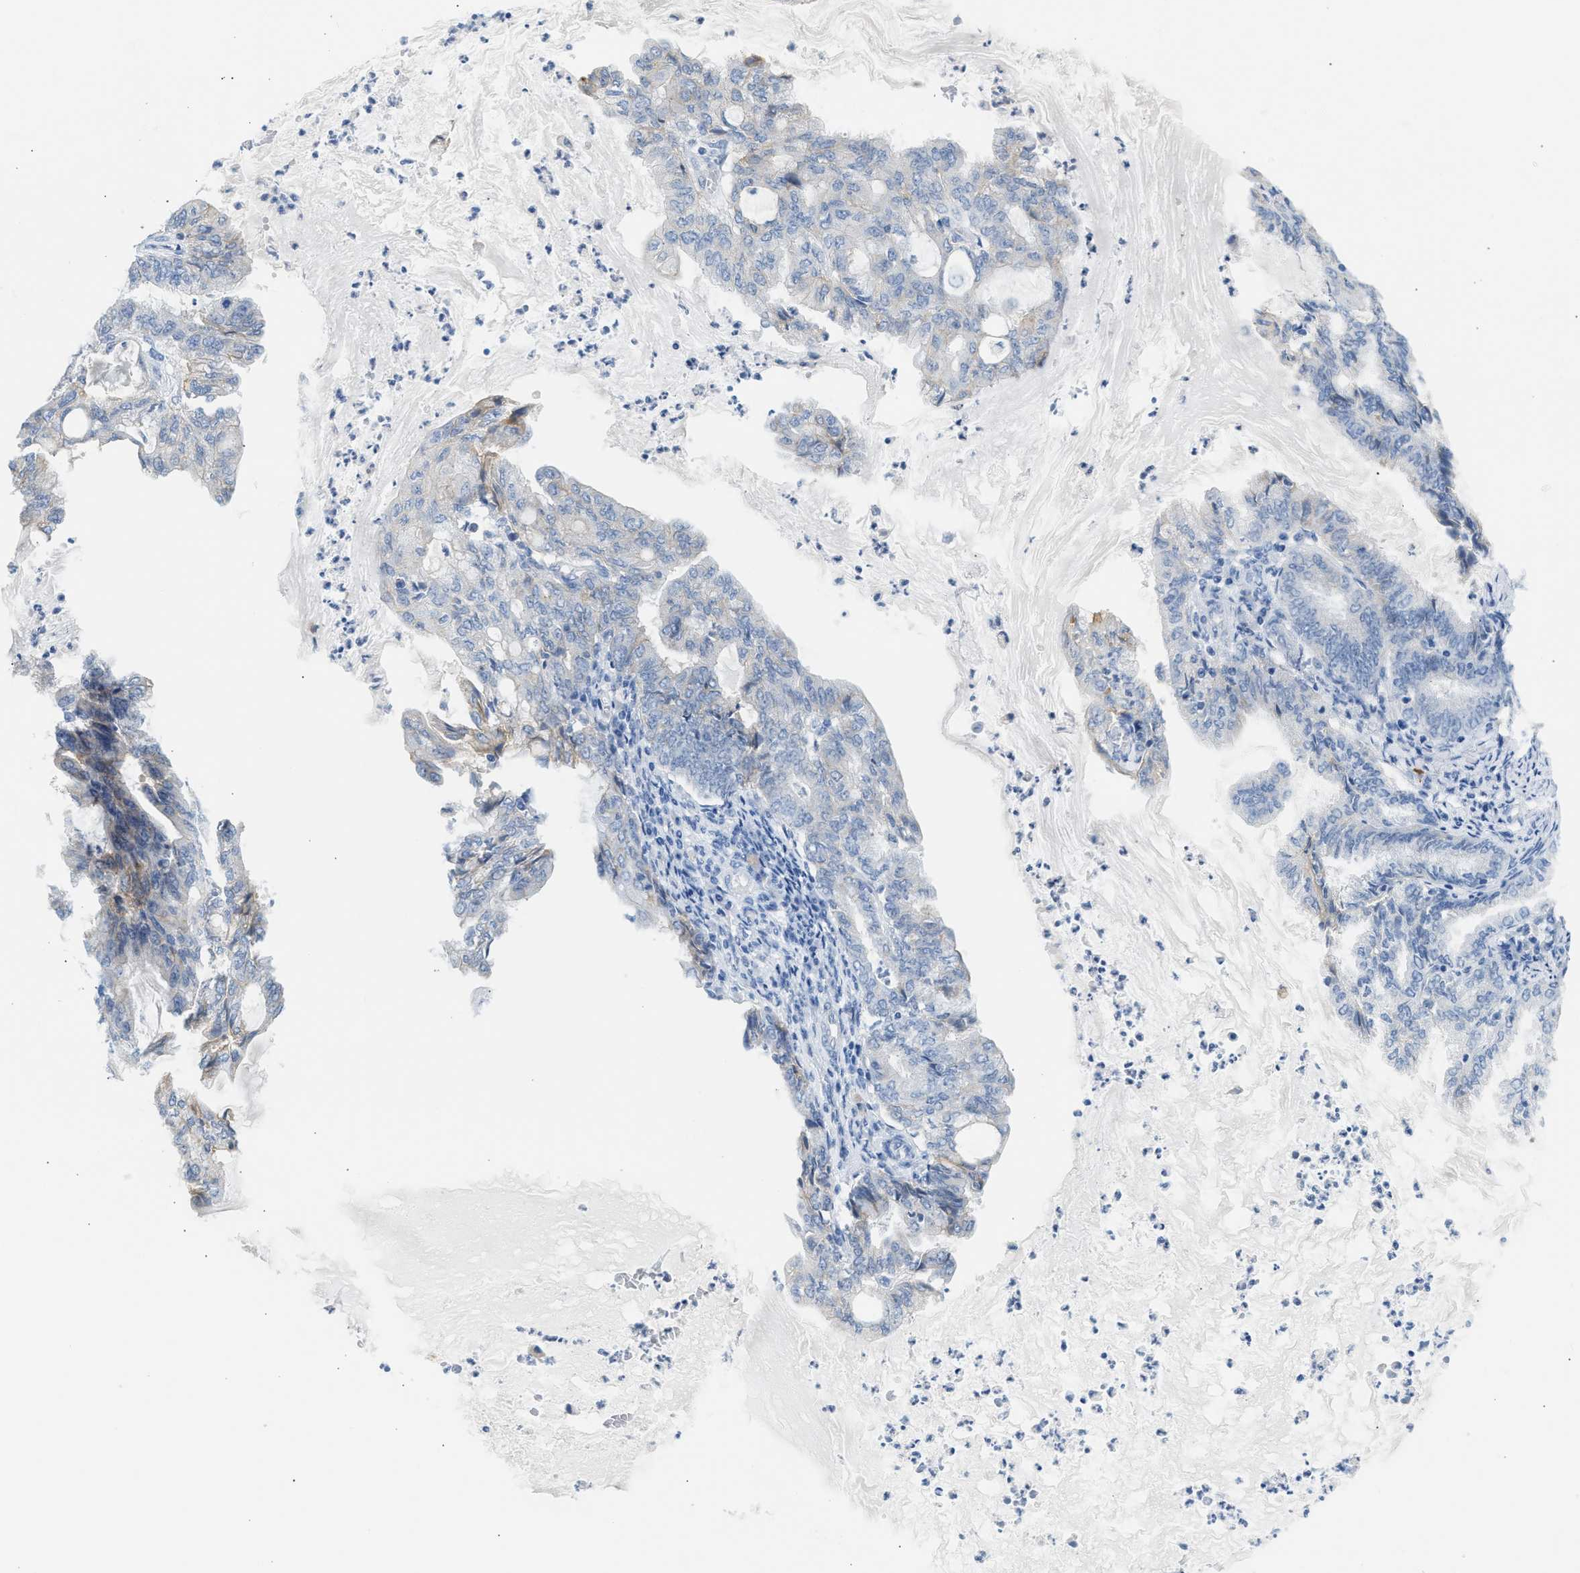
{"staining": {"intensity": "weak", "quantity": "<25%", "location": "cytoplasmic/membranous"}, "tissue": "endometrial cancer", "cell_type": "Tumor cells", "image_type": "cancer", "snomed": [{"axis": "morphology", "description": "Adenocarcinoma, NOS"}, {"axis": "topography", "description": "Endometrium"}], "caption": "Image shows no significant protein positivity in tumor cells of adenocarcinoma (endometrial).", "gene": "ERBB2", "patient": {"sex": "female", "age": 86}}